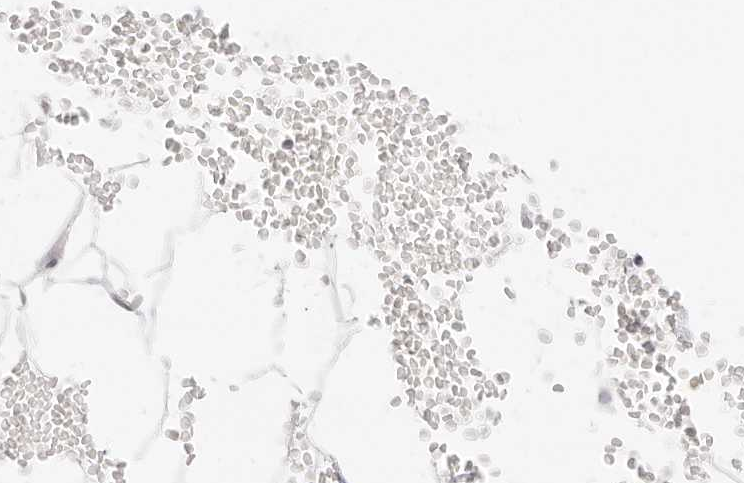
{"staining": {"intensity": "negative", "quantity": "none", "location": "none"}, "tissue": "adipose tissue", "cell_type": "Adipocytes", "image_type": "normal", "snomed": [{"axis": "morphology", "description": "Normal tissue, NOS"}, {"axis": "topography", "description": "Breast"}], "caption": "Normal adipose tissue was stained to show a protein in brown. There is no significant expression in adipocytes.", "gene": "ITGA6", "patient": {"sex": "female", "age": 23}}